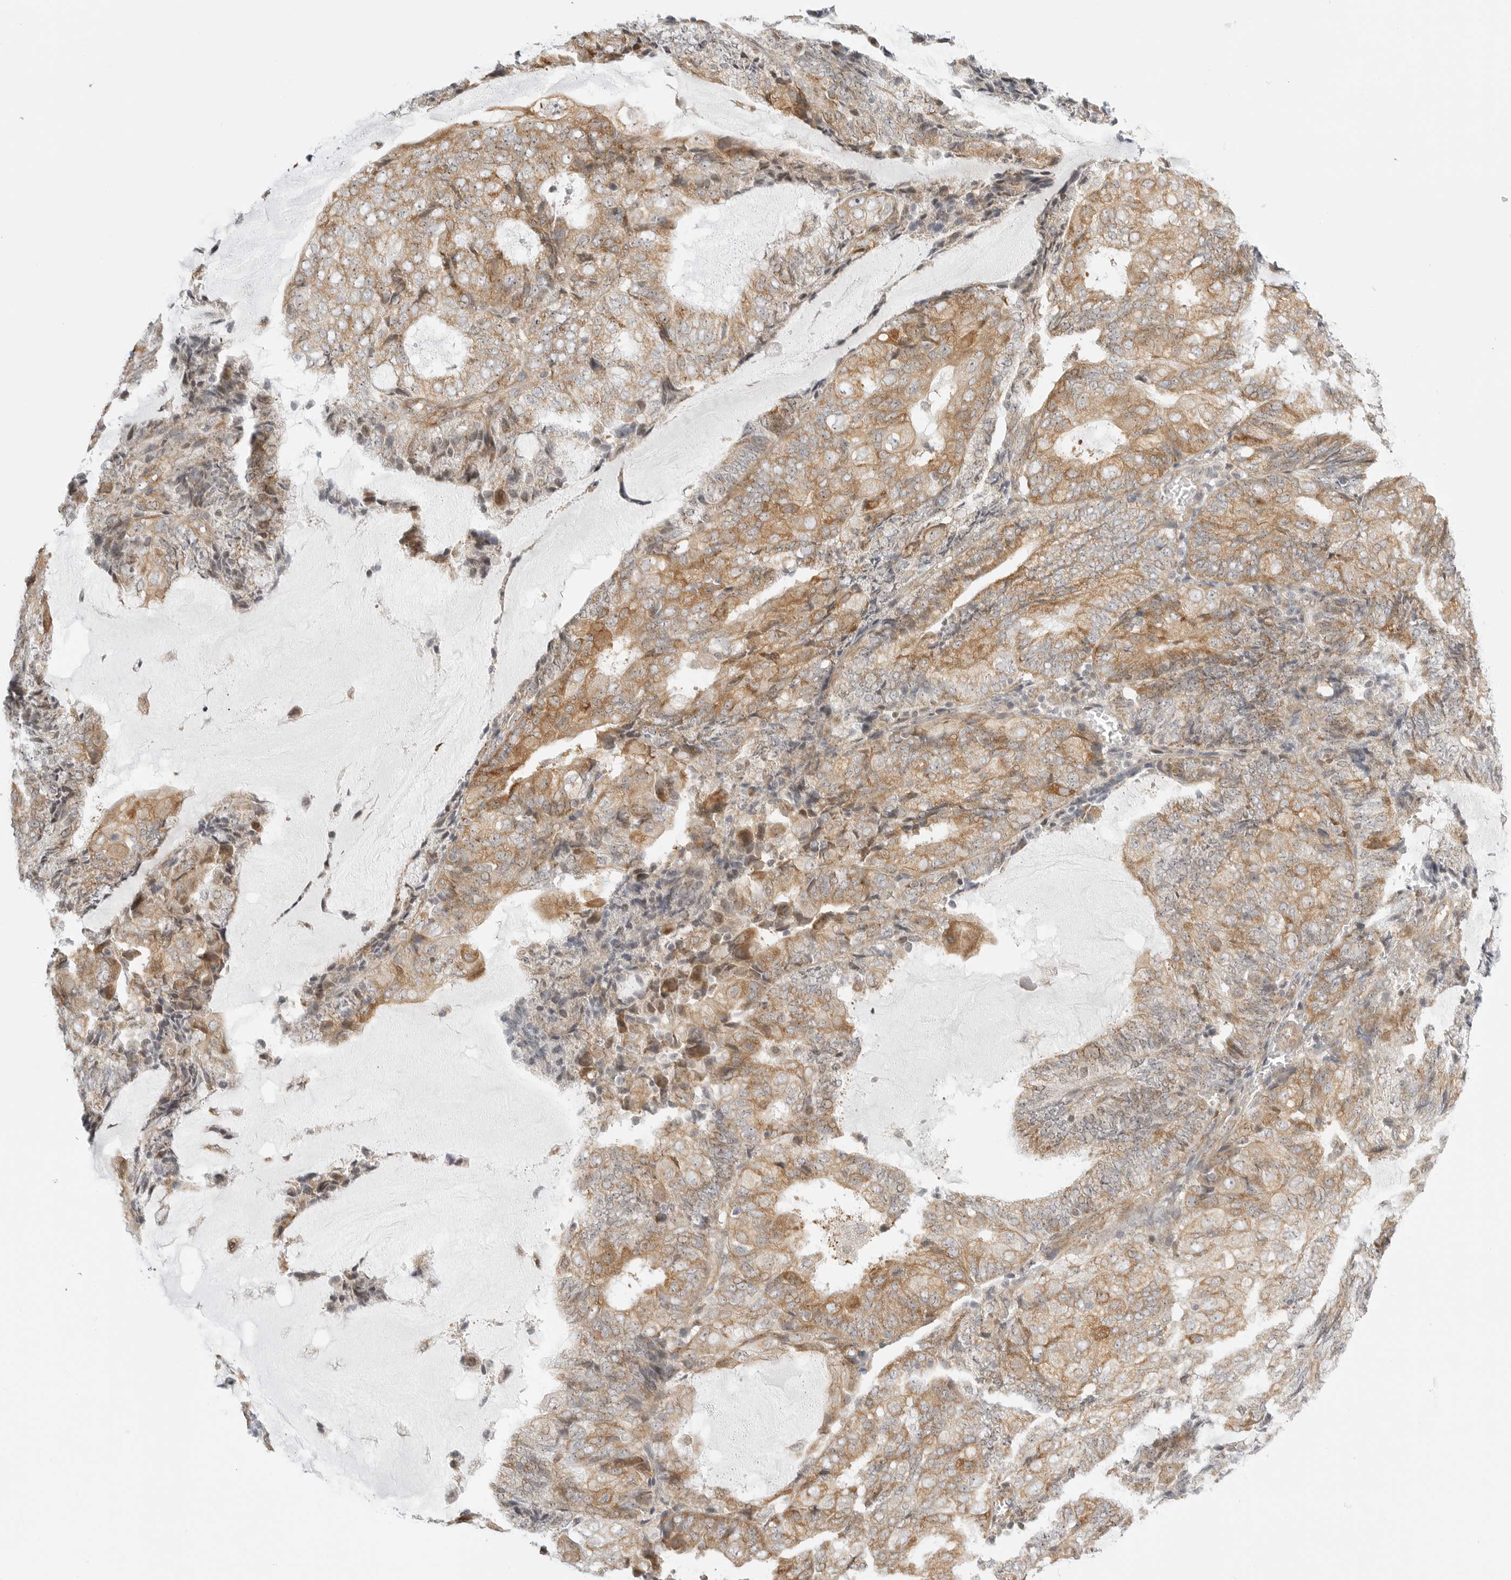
{"staining": {"intensity": "moderate", "quantity": ">75%", "location": "cytoplasmic/membranous,nuclear"}, "tissue": "endometrial cancer", "cell_type": "Tumor cells", "image_type": "cancer", "snomed": [{"axis": "morphology", "description": "Adenocarcinoma, NOS"}, {"axis": "topography", "description": "Endometrium"}], "caption": "Tumor cells demonstrate medium levels of moderate cytoplasmic/membranous and nuclear expression in about >75% of cells in adenocarcinoma (endometrial).", "gene": "DSCC1", "patient": {"sex": "female", "age": 81}}